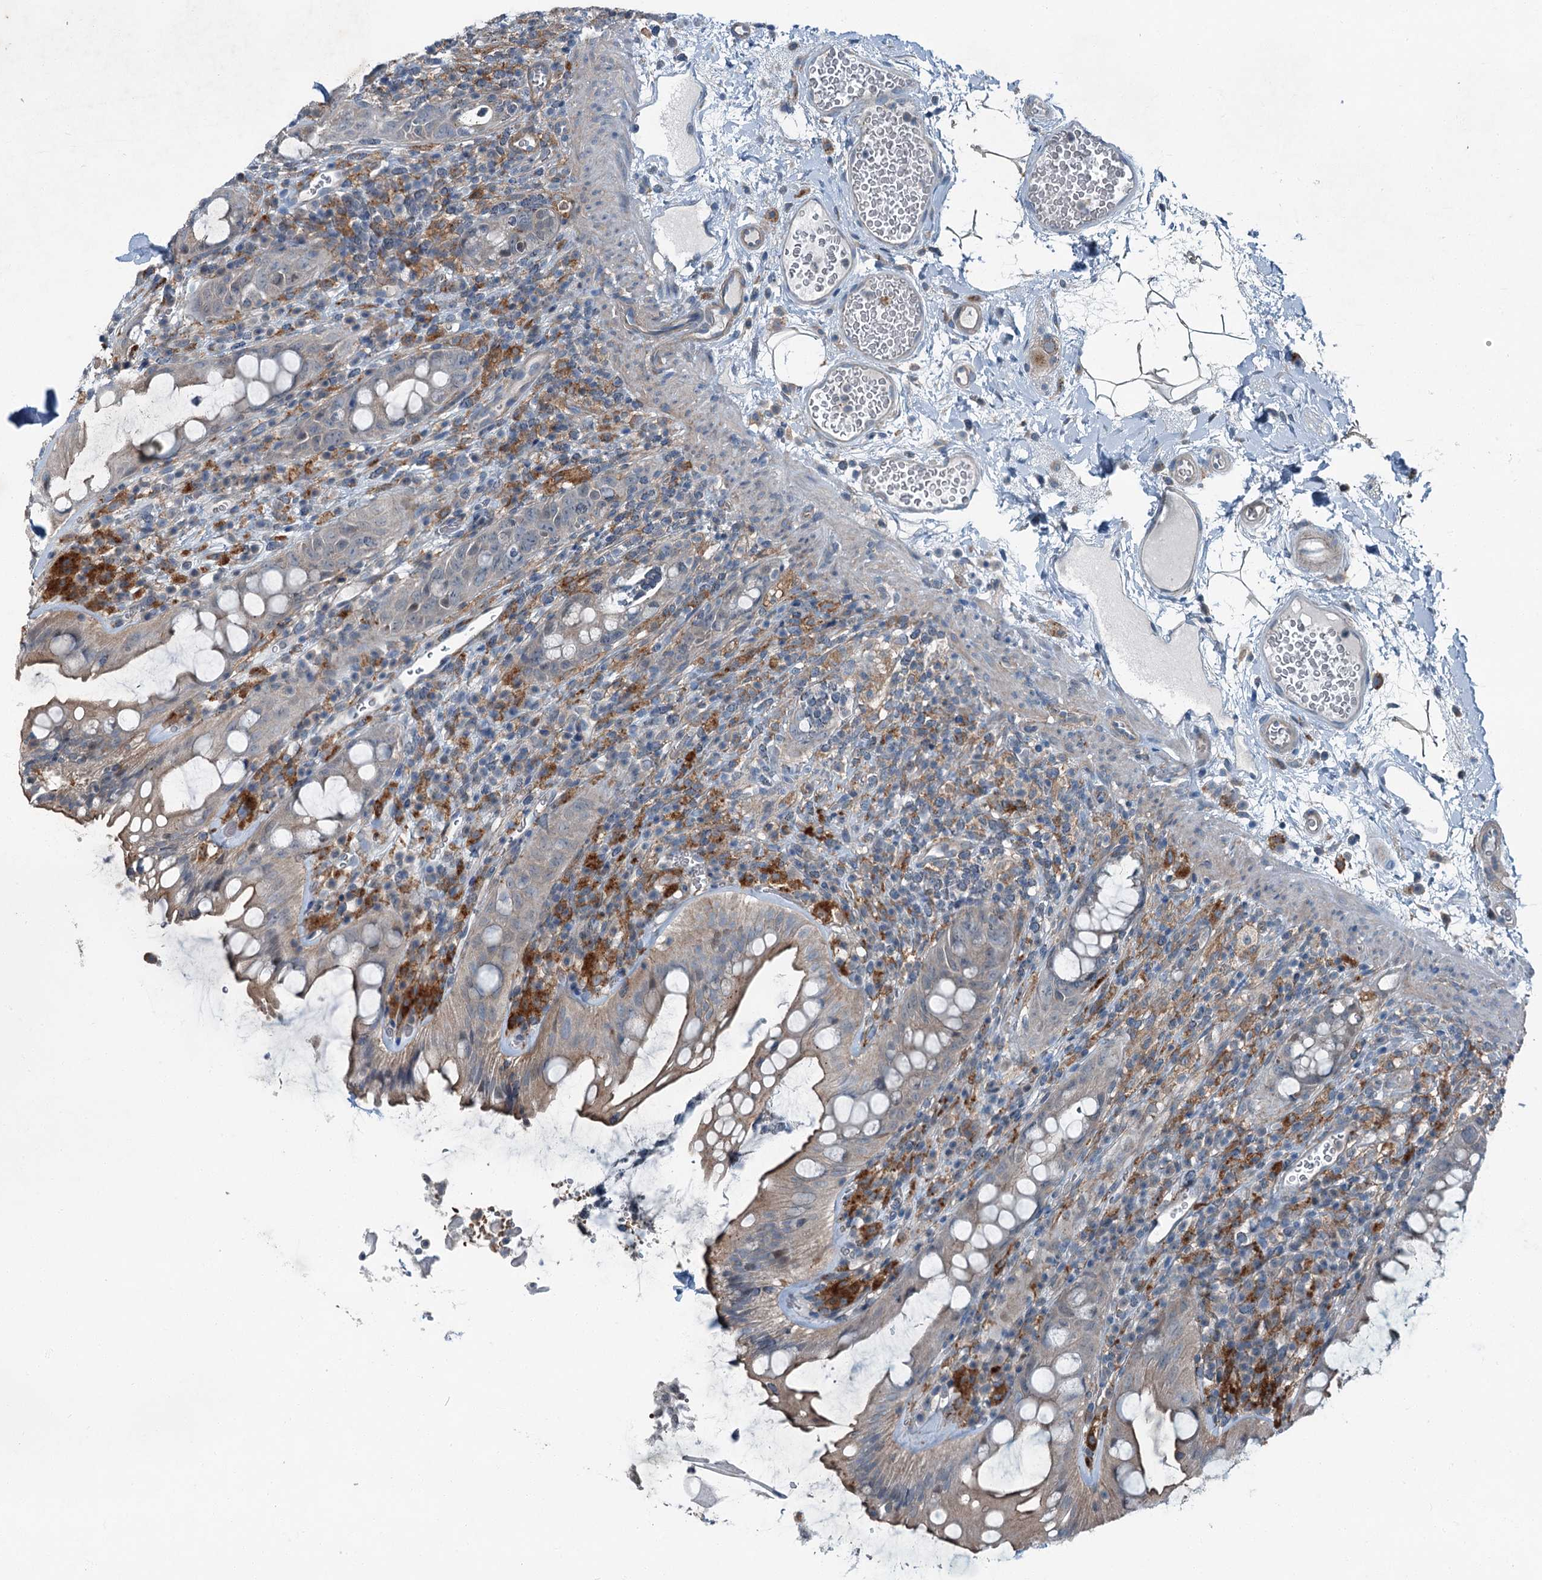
{"staining": {"intensity": "weak", "quantity": "25%-75%", "location": "cytoplasmic/membranous"}, "tissue": "rectum", "cell_type": "Glandular cells", "image_type": "normal", "snomed": [{"axis": "morphology", "description": "Normal tissue, NOS"}, {"axis": "topography", "description": "Rectum"}], "caption": "Immunohistochemistry (IHC) (DAB) staining of benign human rectum demonstrates weak cytoplasmic/membranous protein positivity in about 25%-75% of glandular cells.", "gene": "AXL", "patient": {"sex": "female", "age": 57}}